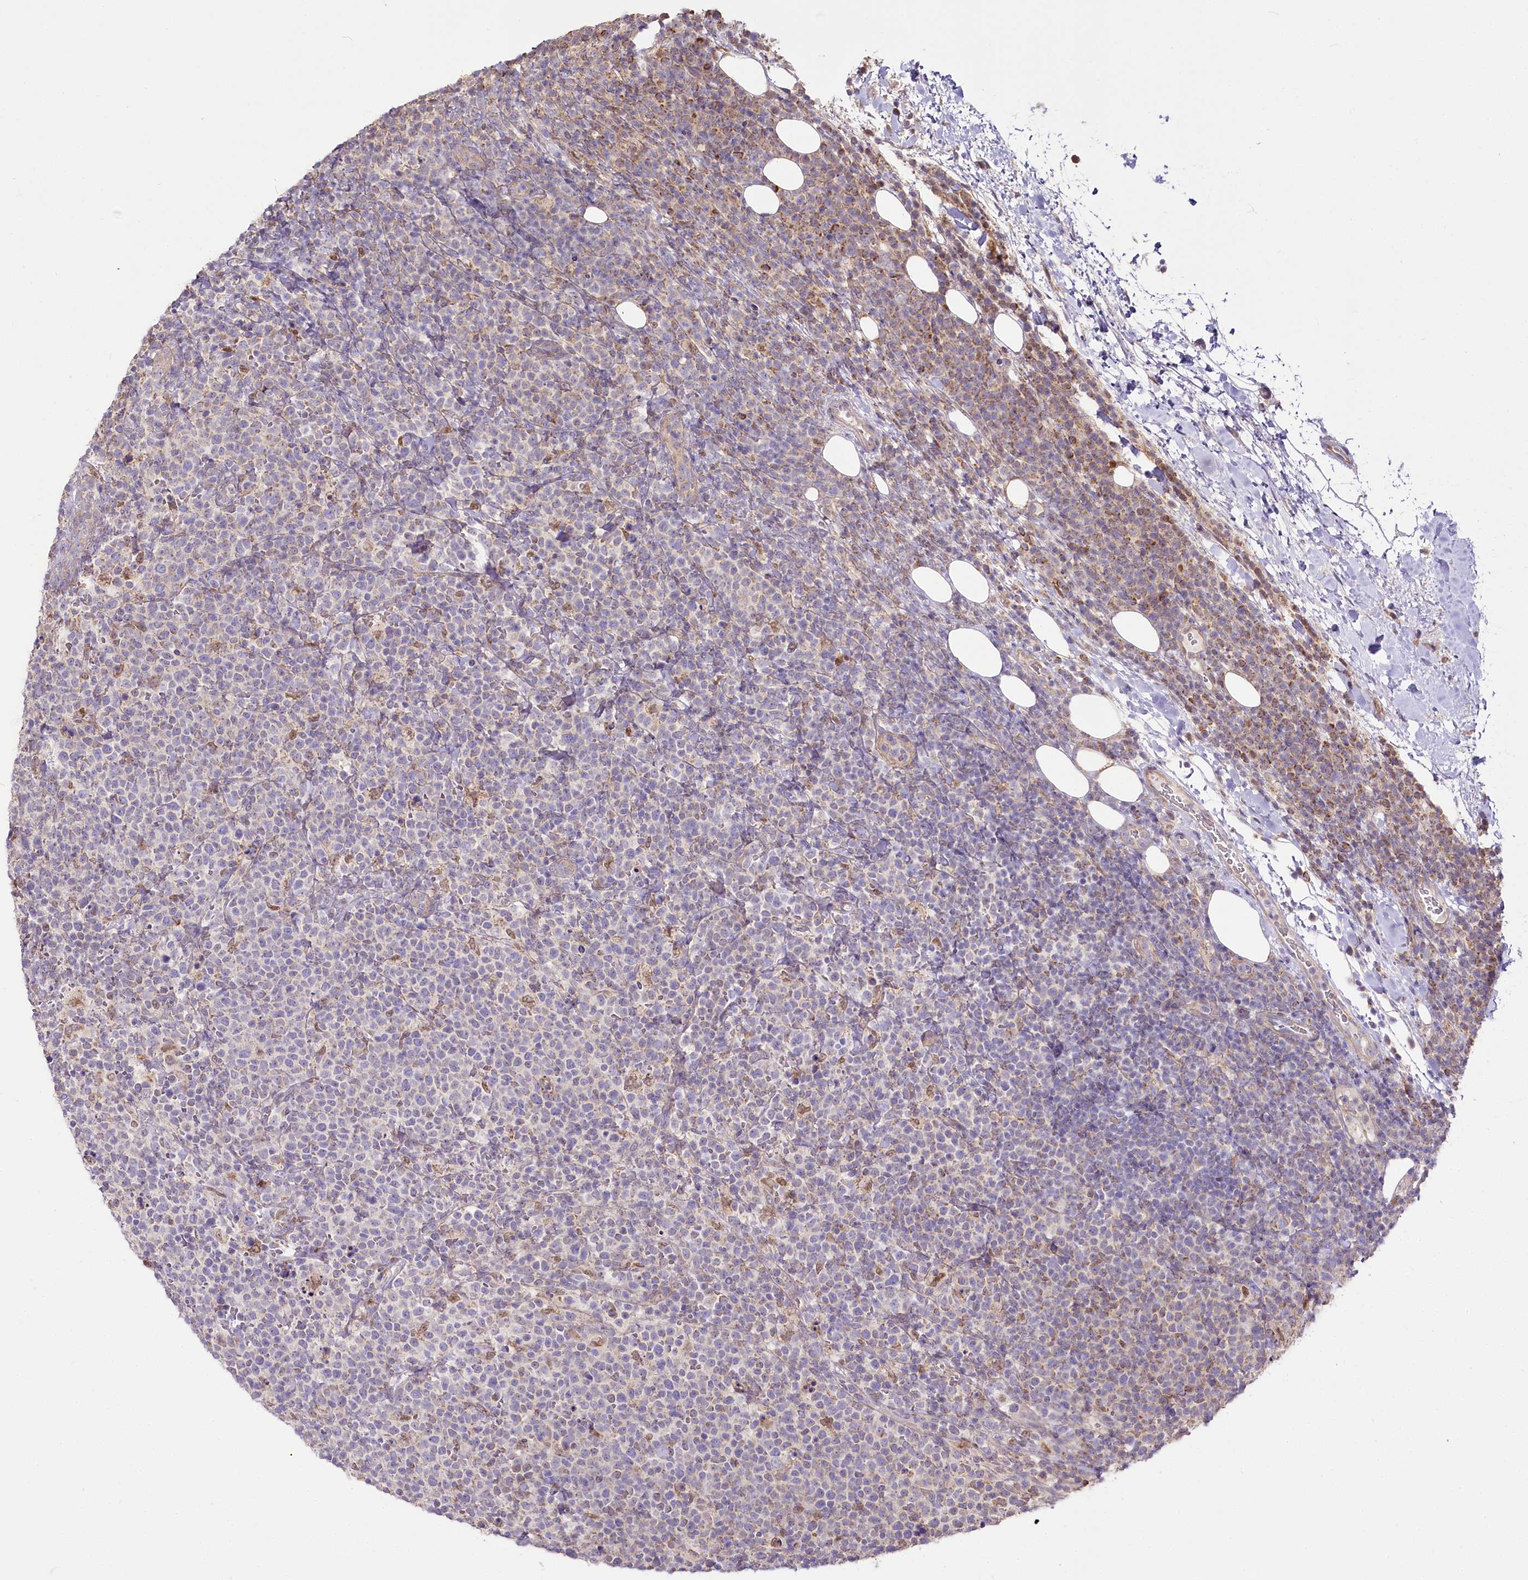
{"staining": {"intensity": "negative", "quantity": "none", "location": "none"}, "tissue": "lymphoma", "cell_type": "Tumor cells", "image_type": "cancer", "snomed": [{"axis": "morphology", "description": "Malignant lymphoma, non-Hodgkin's type, High grade"}, {"axis": "topography", "description": "Lymph node"}], "caption": "High power microscopy histopathology image of an IHC micrograph of malignant lymphoma, non-Hodgkin's type (high-grade), revealing no significant staining in tumor cells.", "gene": "ZNF226", "patient": {"sex": "male", "age": 61}}